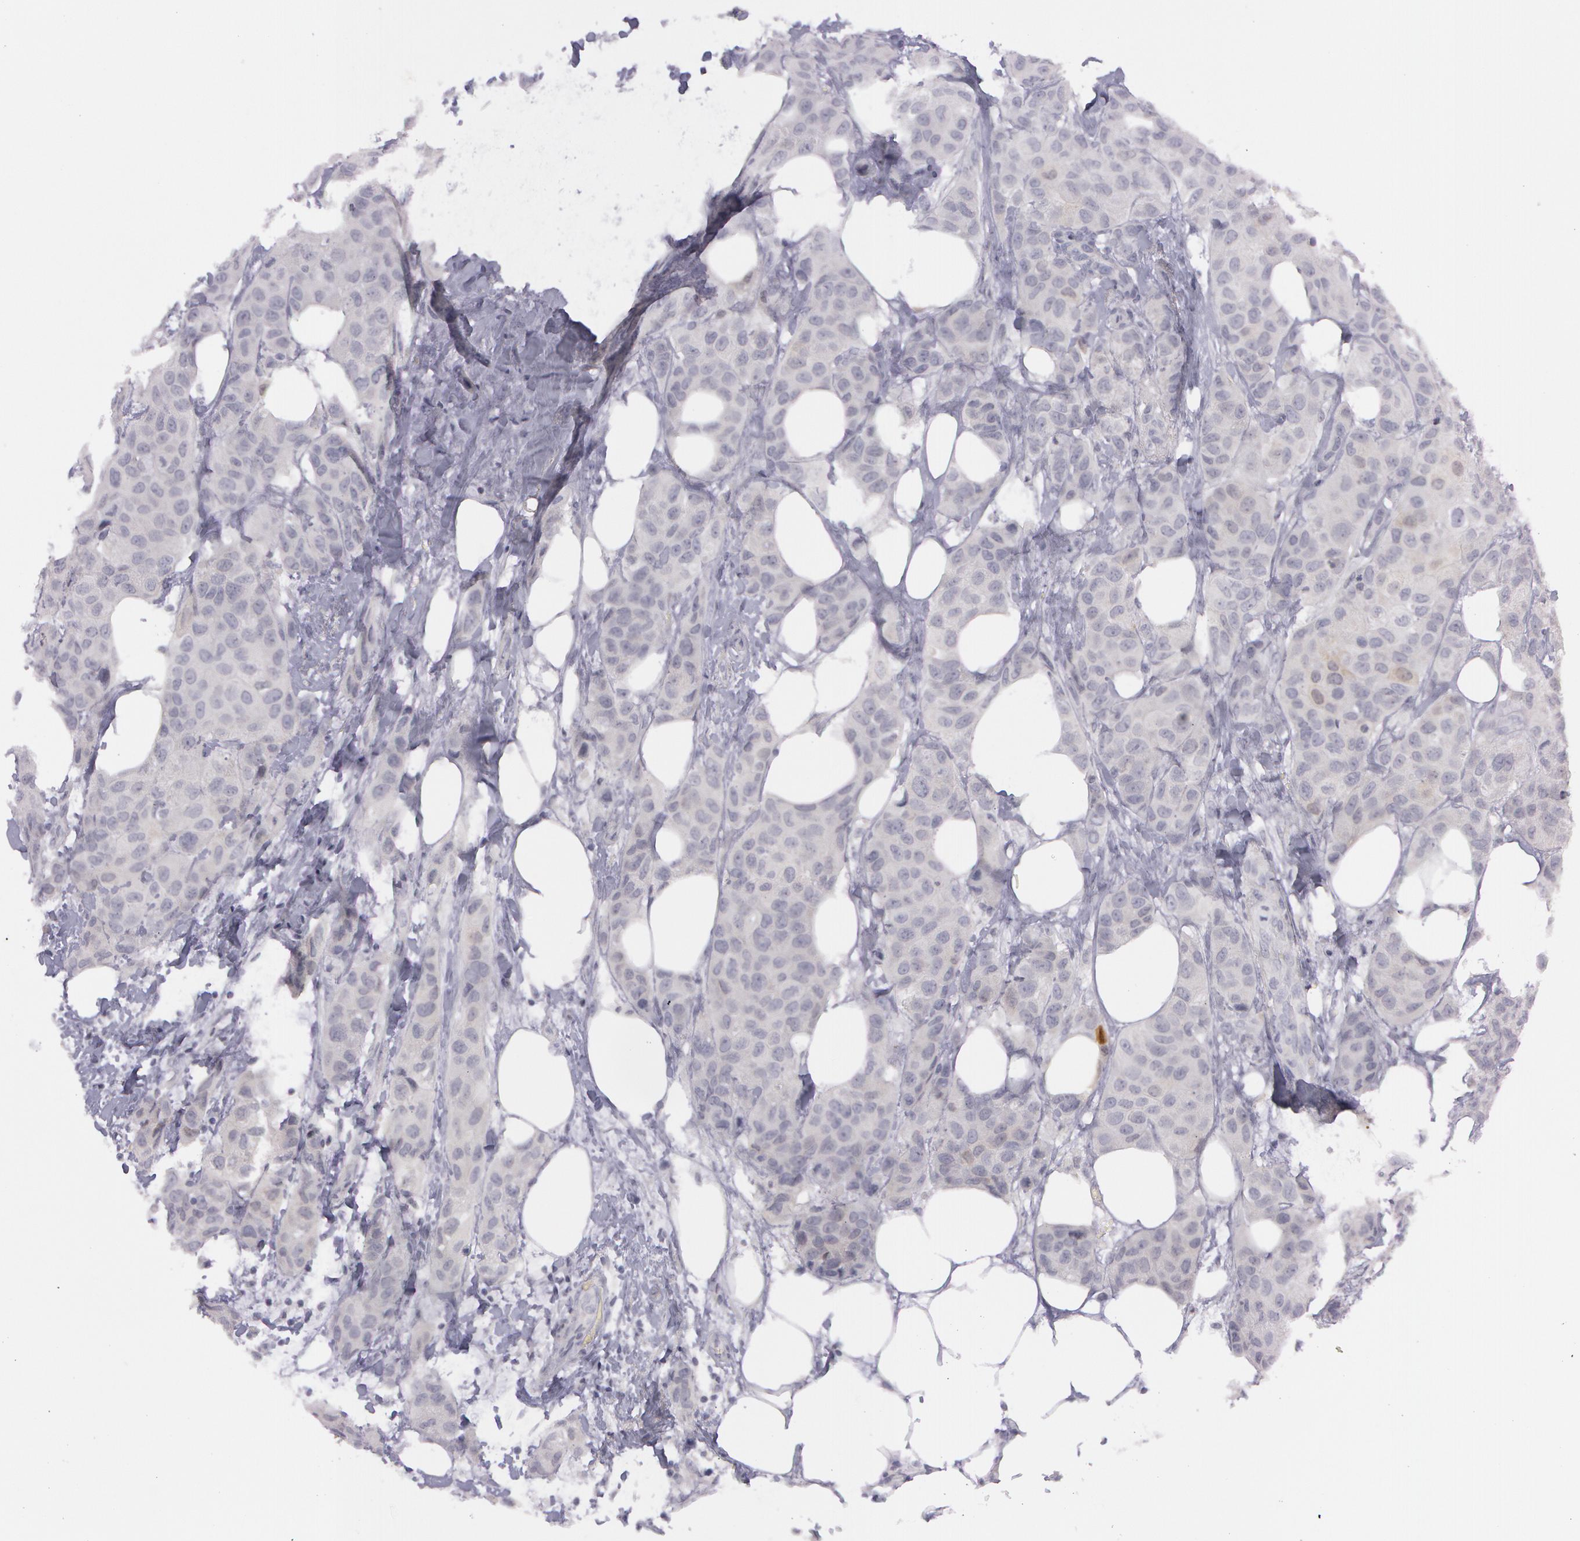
{"staining": {"intensity": "negative", "quantity": "none", "location": "none"}, "tissue": "breast cancer", "cell_type": "Tumor cells", "image_type": "cancer", "snomed": [{"axis": "morphology", "description": "Duct carcinoma"}, {"axis": "topography", "description": "Breast"}], "caption": "Tumor cells show no significant expression in invasive ductal carcinoma (breast). Brightfield microscopy of IHC stained with DAB (brown) and hematoxylin (blue), captured at high magnification.", "gene": "IL1RN", "patient": {"sex": "female", "age": 68}}